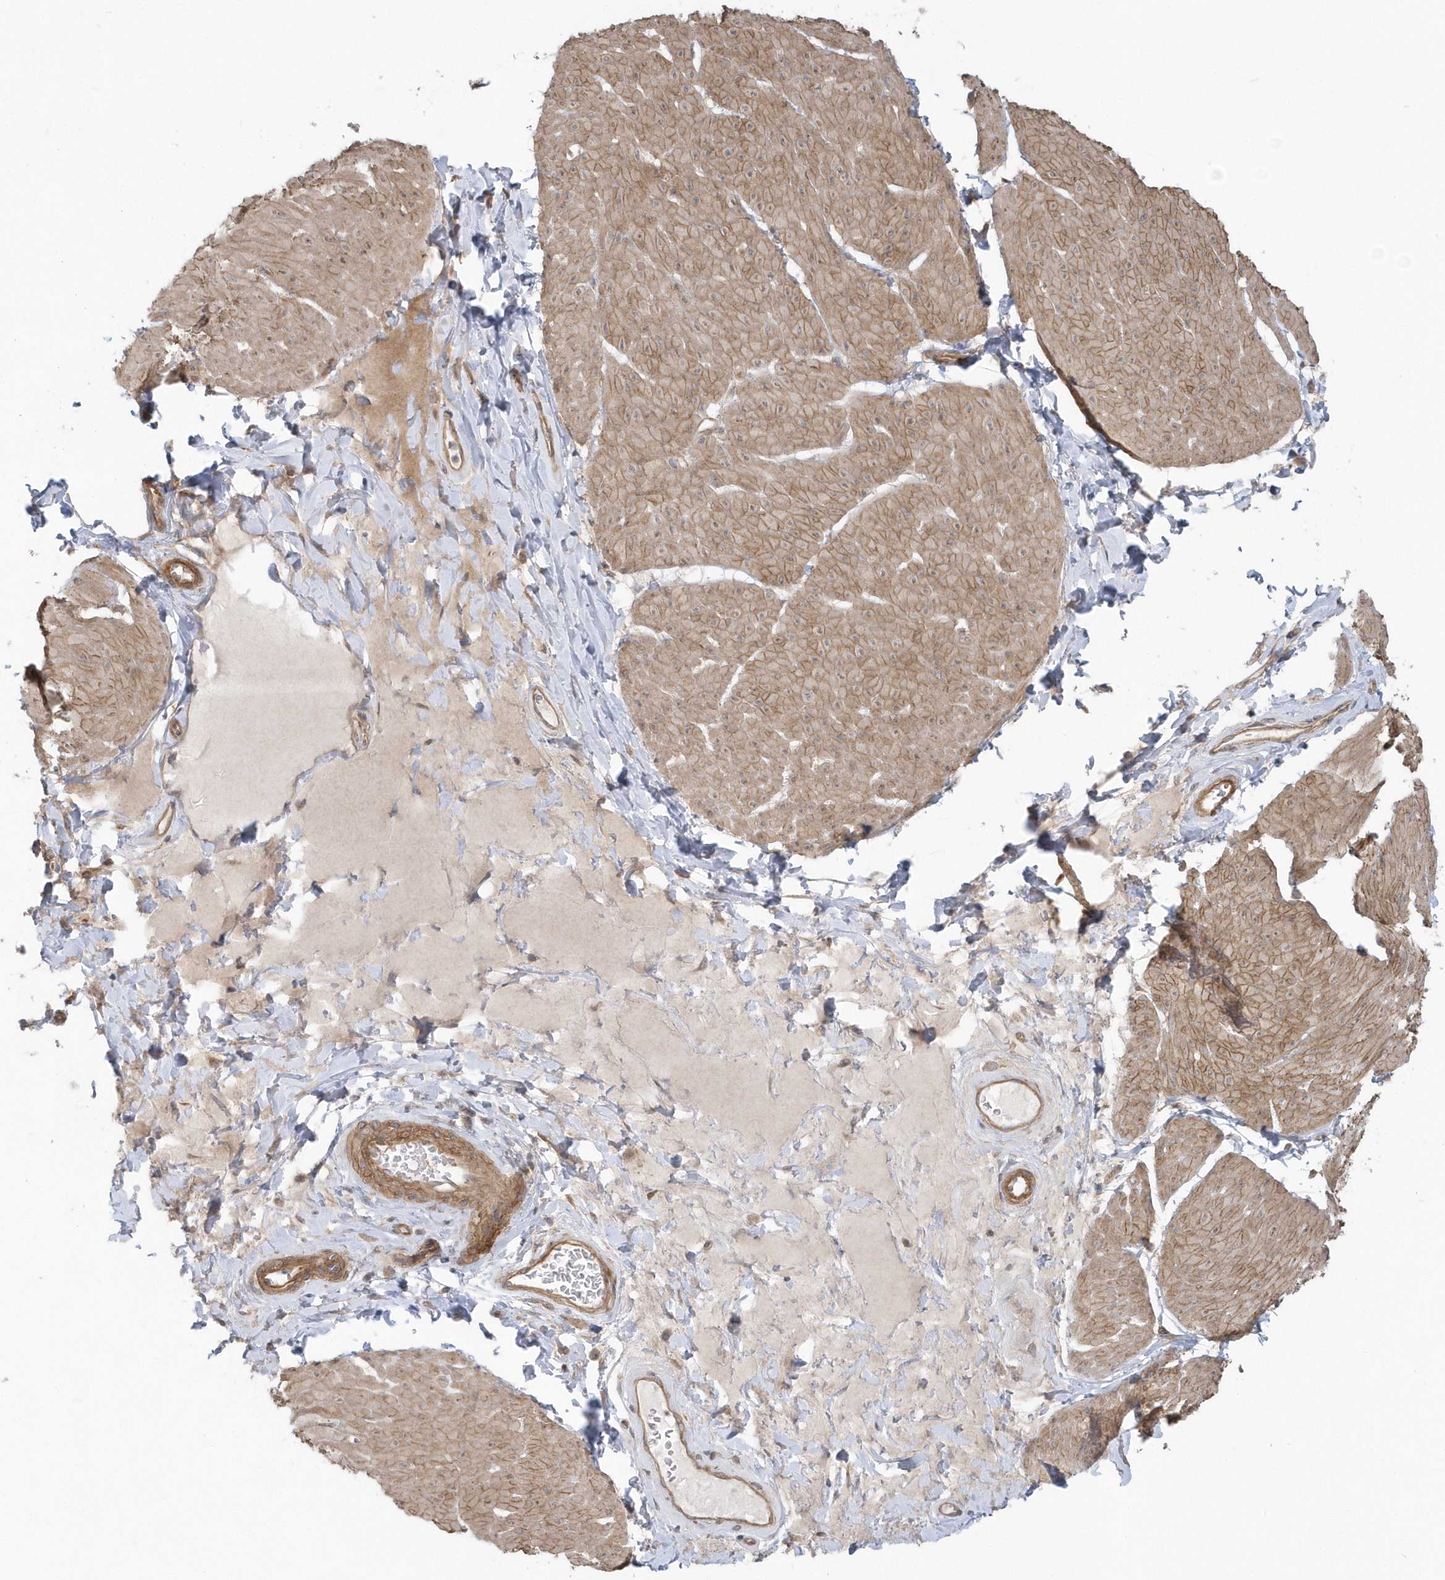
{"staining": {"intensity": "moderate", "quantity": ">75%", "location": "cytoplasmic/membranous"}, "tissue": "smooth muscle", "cell_type": "Smooth muscle cells", "image_type": "normal", "snomed": [{"axis": "morphology", "description": "Urothelial carcinoma, High grade"}, {"axis": "topography", "description": "Urinary bladder"}], "caption": "IHC of benign smooth muscle shows medium levels of moderate cytoplasmic/membranous staining in about >75% of smooth muscle cells. The protein is stained brown, and the nuclei are stained in blue (DAB IHC with brightfield microscopy, high magnification).", "gene": "ACTR1A", "patient": {"sex": "male", "age": 46}}